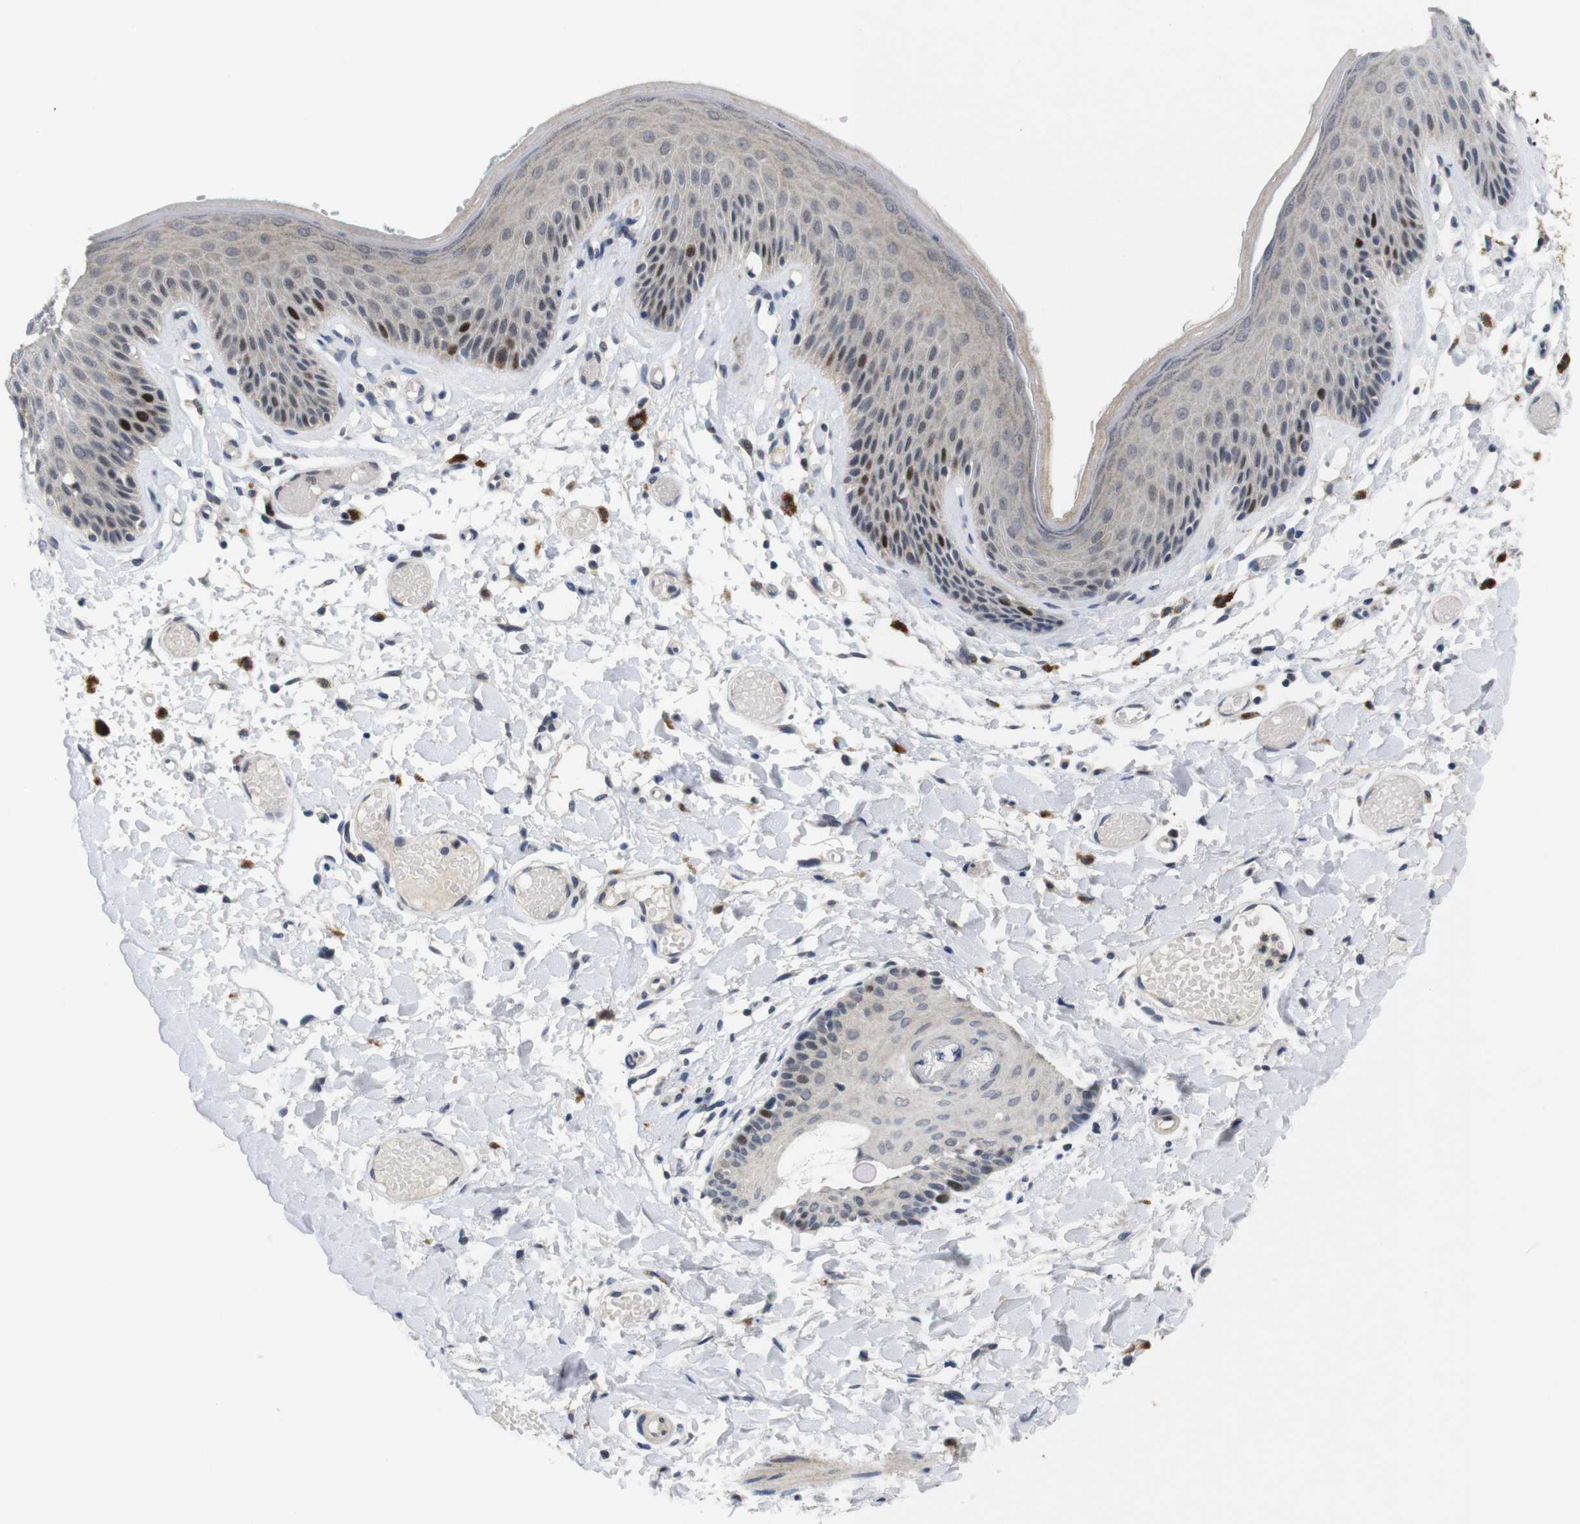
{"staining": {"intensity": "strong", "quantity": "<25%", "location": "nuclear"}, "tissue": "skin", "cell_type": "Epidermal cells", "image_type": "normal", "snomed": [{"axis": "morphology", "description": "Normal tissue, NOS"}, {"axis": "topography", "description": "Vulva"}], "caption": "Protein analysis of unremarkable skin exhibits strong nuclear positivity in about <25% of epidermal cells. Nuclei are stained in blue.", "gene": "SKP2", "patient": {"sex": "female", "age": 73}}